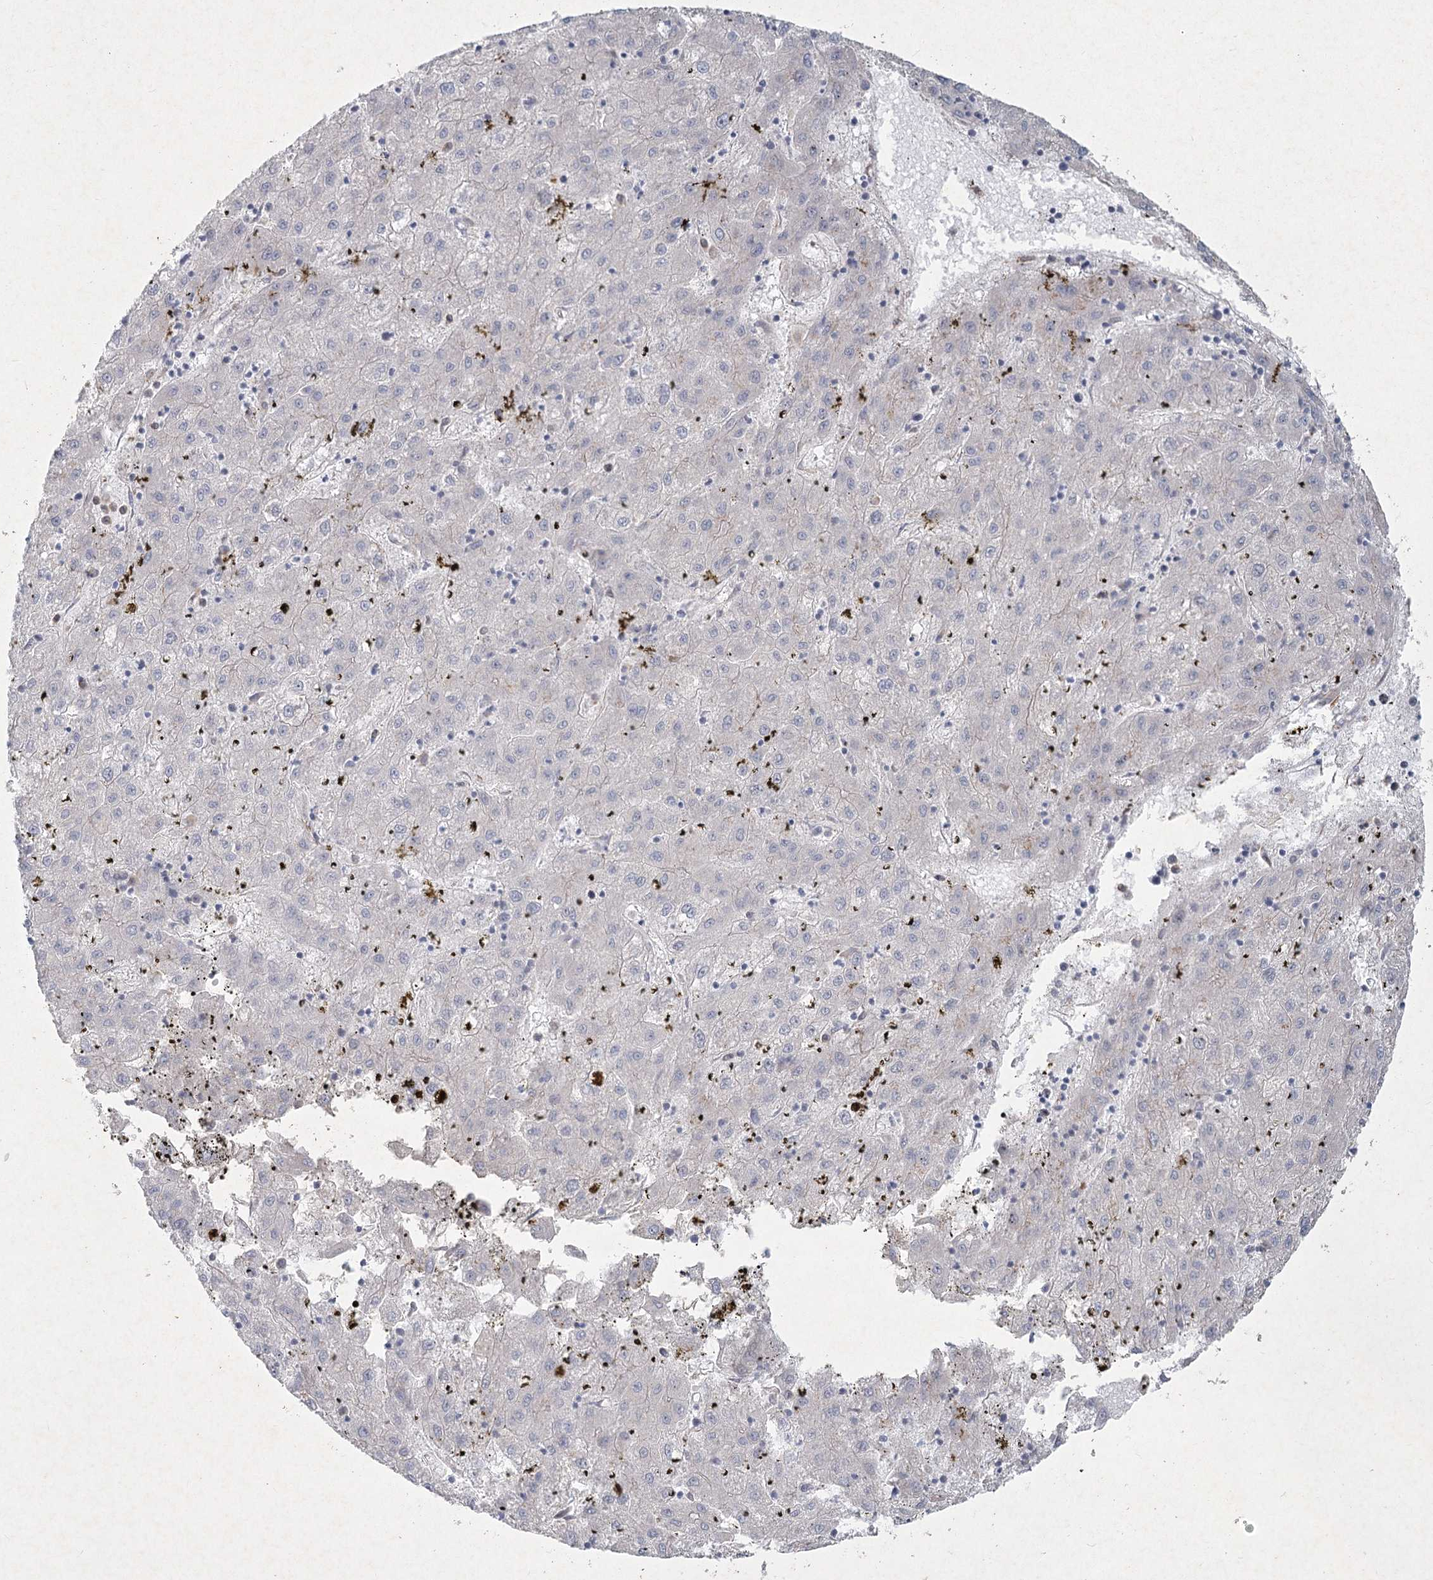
{"staining": {"intensity": "negative", "quantity": "none", "location": "none"}, "tissue": "liver cancer", "cell_type": "Tumor cells", "image_type": "cancer", "snomed": [{"axis": "morphology", "description": "Carcinoma, Hepatocellular, NOS"}, {"axis": "topography", "description": "Liver"}], "caption": "Immunohistochemistry (IHC) micrograph of neoplastic tissue: human hepatocellular carcinoma (liver) stained with DAB displays no significant protein staining in tumor cells. (Stains: DAB IHC with hematoxylin counter stain, Microscopy: brightfield microscopy at high magnification).", "gene": "LRP2BP", "patient": {"sex": "male", "age": 72}}